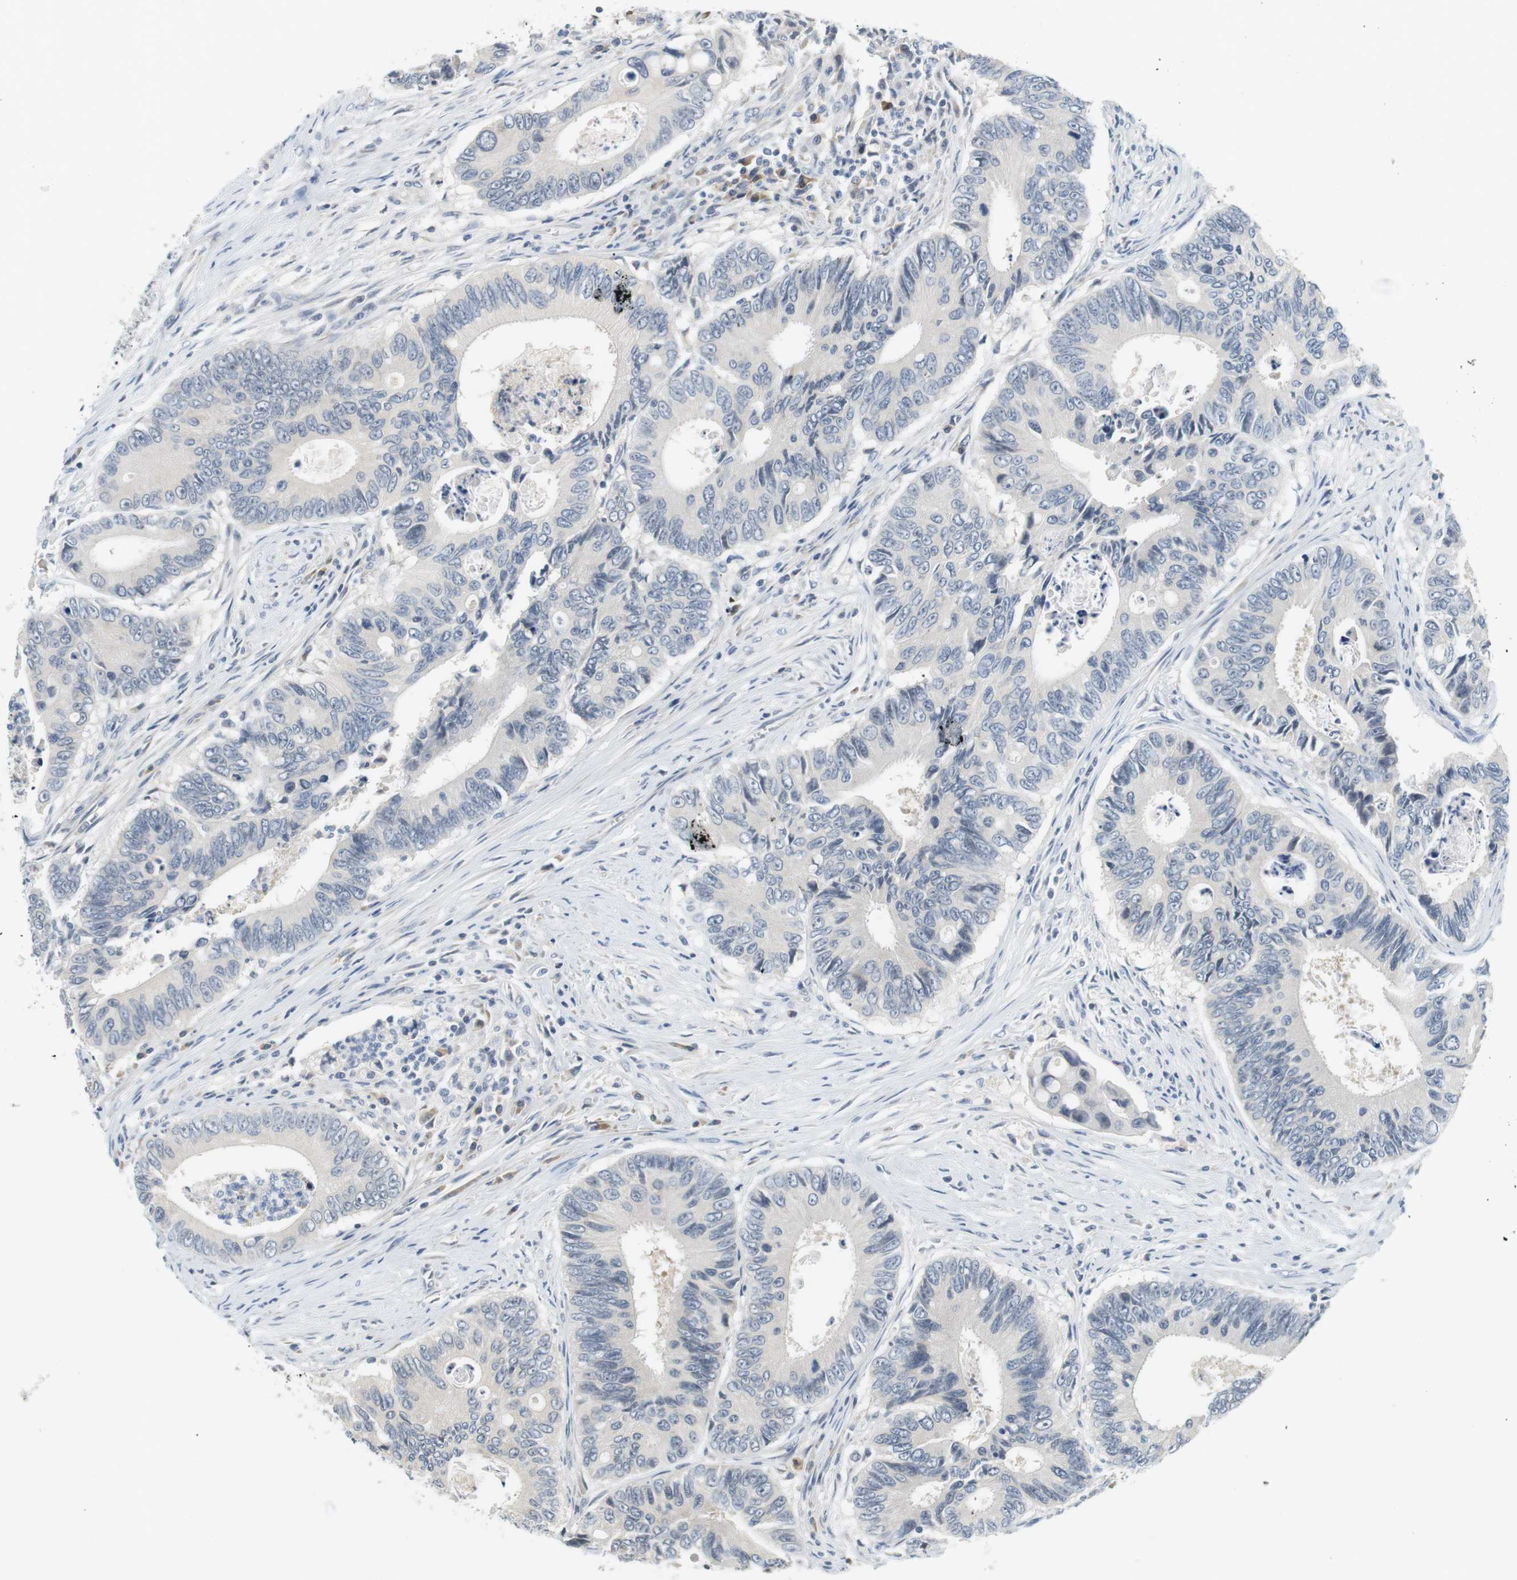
{"staining": {"intensity": "negative", "quantity": "none", "location": "none"}, "tissue": "colorectal cancer", "cell_type": "Tumor cells", "image_type": "cancer", "snomed": [{"axis": "morphology", "description": "Inflammation, NOS"}, {"axis": "morphology", "description": "Adenocarcinoma, NOS"}, {"axis": "topography", "description": "Colon"}], "caption": "High power microscopy photomicrograph of an immunohistochemistry histopathology image of colorectal cancer, revealing no significant positivity in tumor cells.", "gene": "WNT7A", "patient": {"sex": "male", "age": 72}}